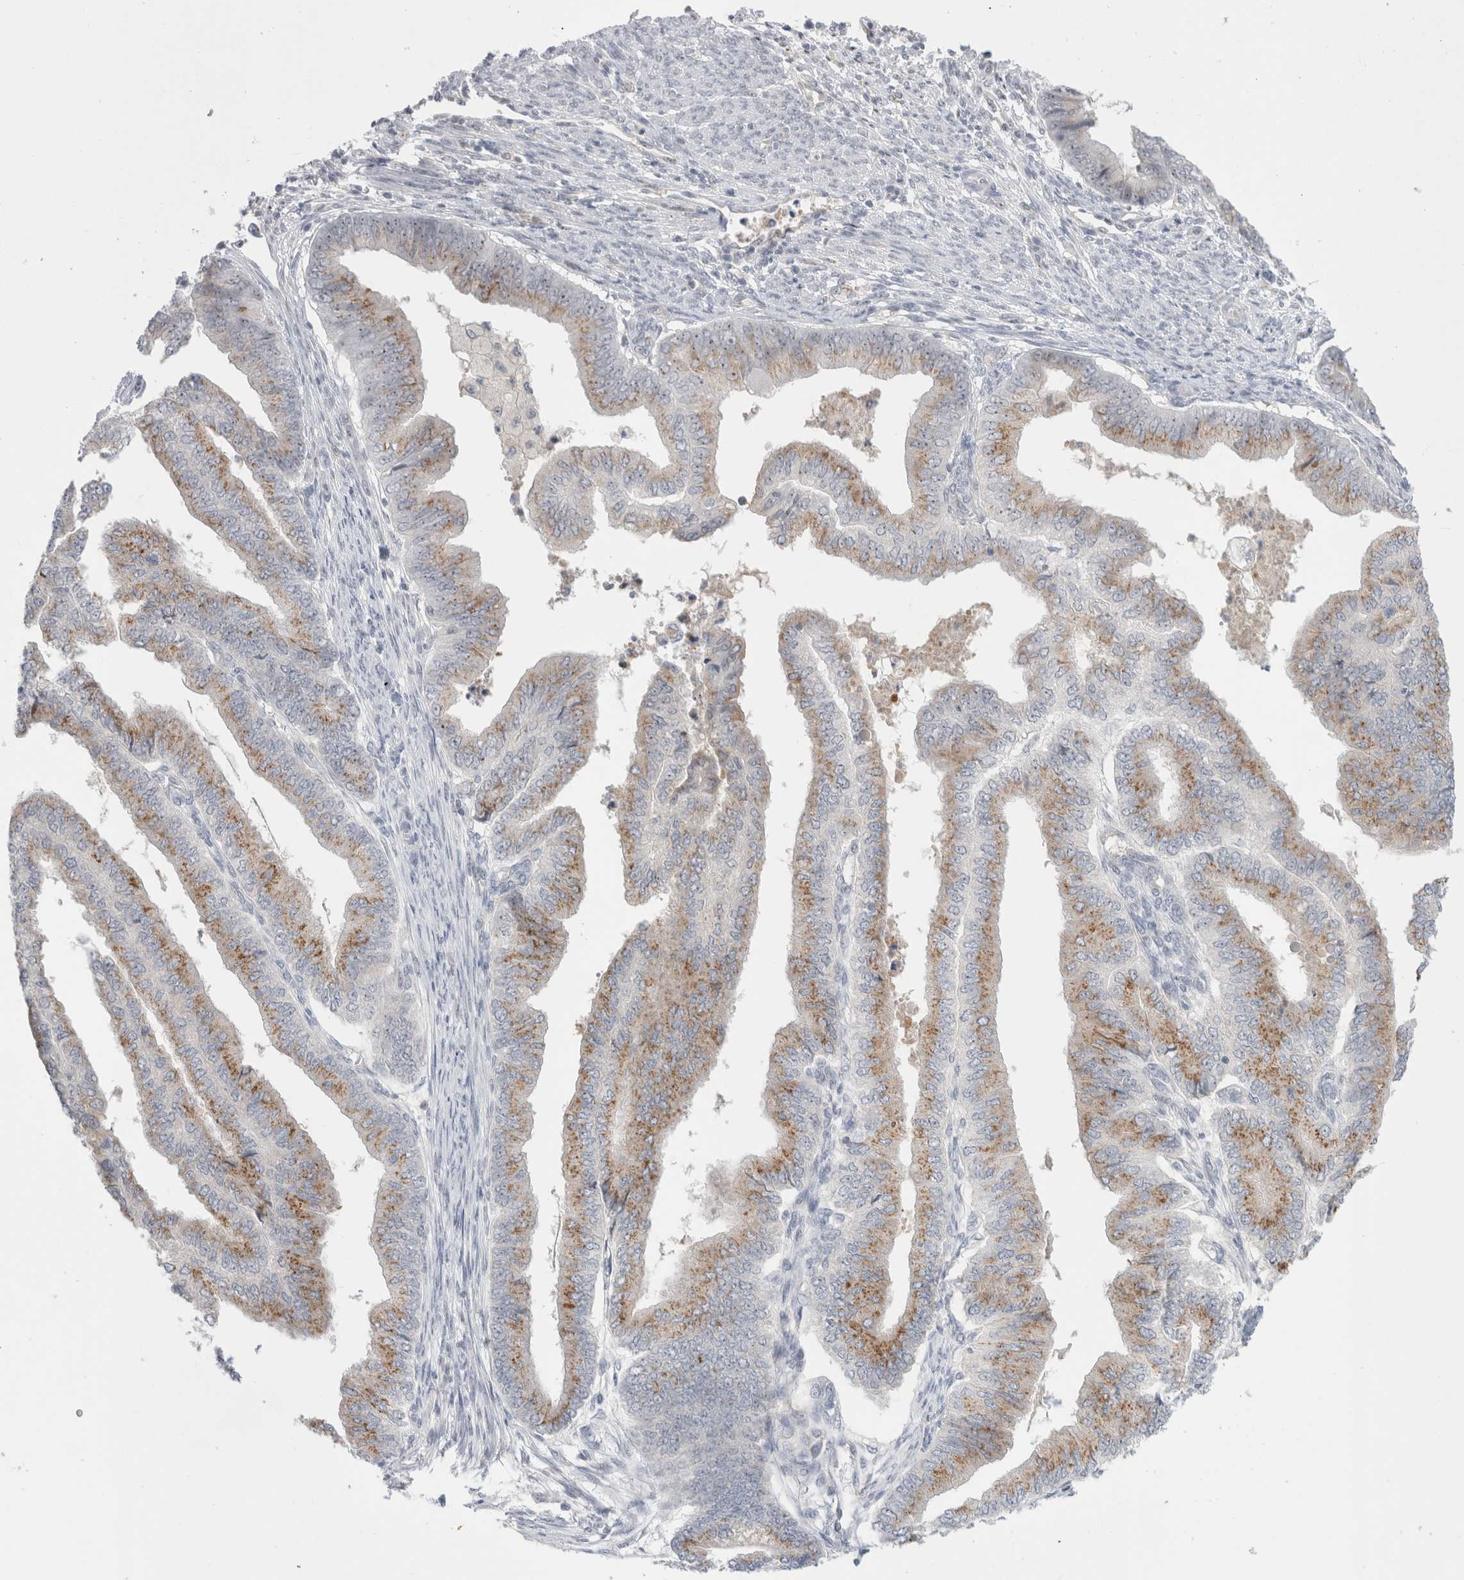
{"staining": {"intensity": "weak", "quantity": ">75%", "location": "cytoplasmic/membranous,nuclear"}, "tissue": "endometrial cancer", "cell_type": "Tumor cells", "image_type": "cancer", "snomed": [{"axis": "morphology", "description": "Polyp, NOS"}, {"axis": "morphology", "description": "Adenocarcinoma, NOS"}, {"axis": "morphology", "description": "Adenoma, NOS"}, {"axis": "topography", "description": "Endometrium"}], "caption": "A brown stain labels weak cytoplasmic/membranous and nuclear positivity of a protein in human endometrial cancer tumor cells.", "gene": "CERS5", "patient": {"sex": "female", "age": 79}}